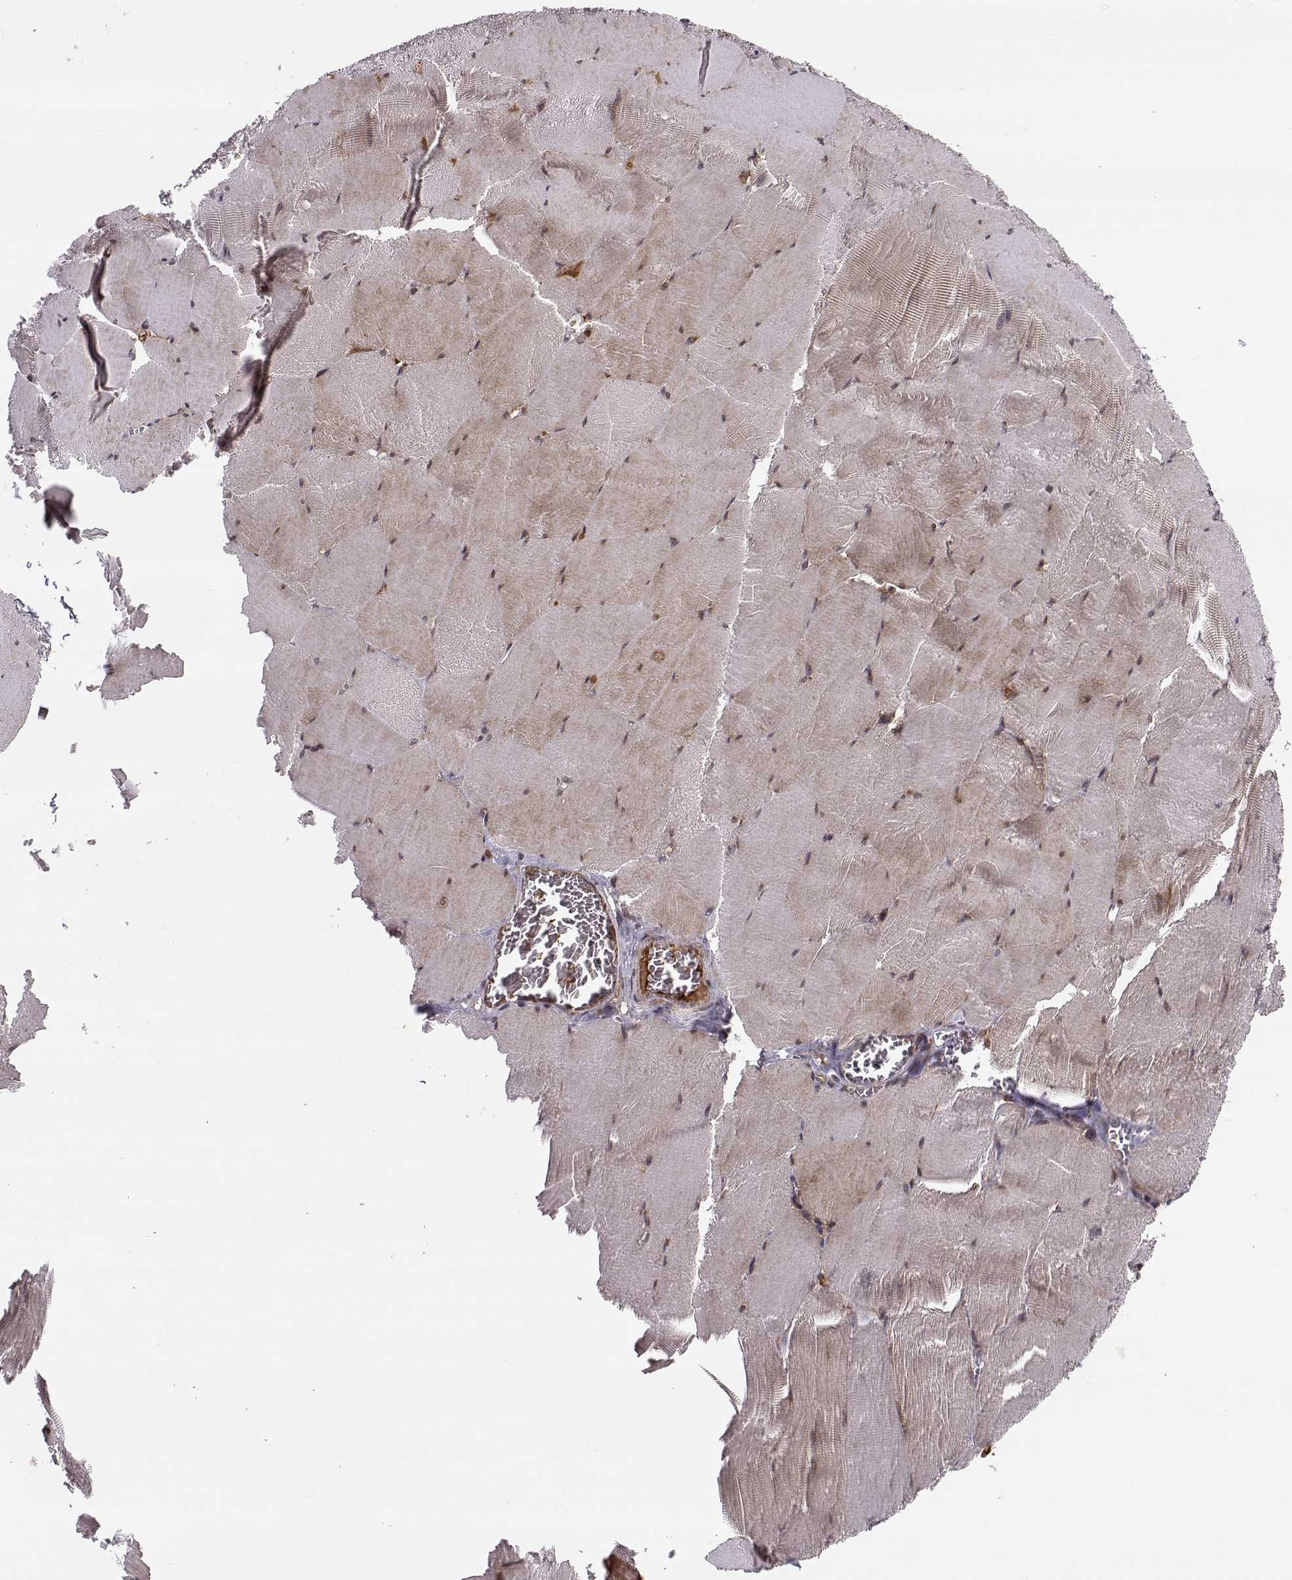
{"staining": {"intensity": "weak", "quantity": "25%-75%", "location": "cytoplasmic/membranous,nuclear"}, "tissue": "skeletal muscle", "cell_type": "Myocytes", "image_type": "normal", "snomed": [{"axis": "morphology", "description": "Normal tissue, NOS"}, {"axis": "morphology", "description": "Malignant melanoma, Metastatic site"}, {"axis": "topography", "description": "Skeletal muscle"}], "caption": "This is a histology image of immunohistochemistry (IHC) staining of unremarkable skeletal muscle, which shows weak staining in the cytoplasmic/membranous,nuclear of myocytes.", "gene": "RPL31", "patient": {"sex": "male", "age": 50}}